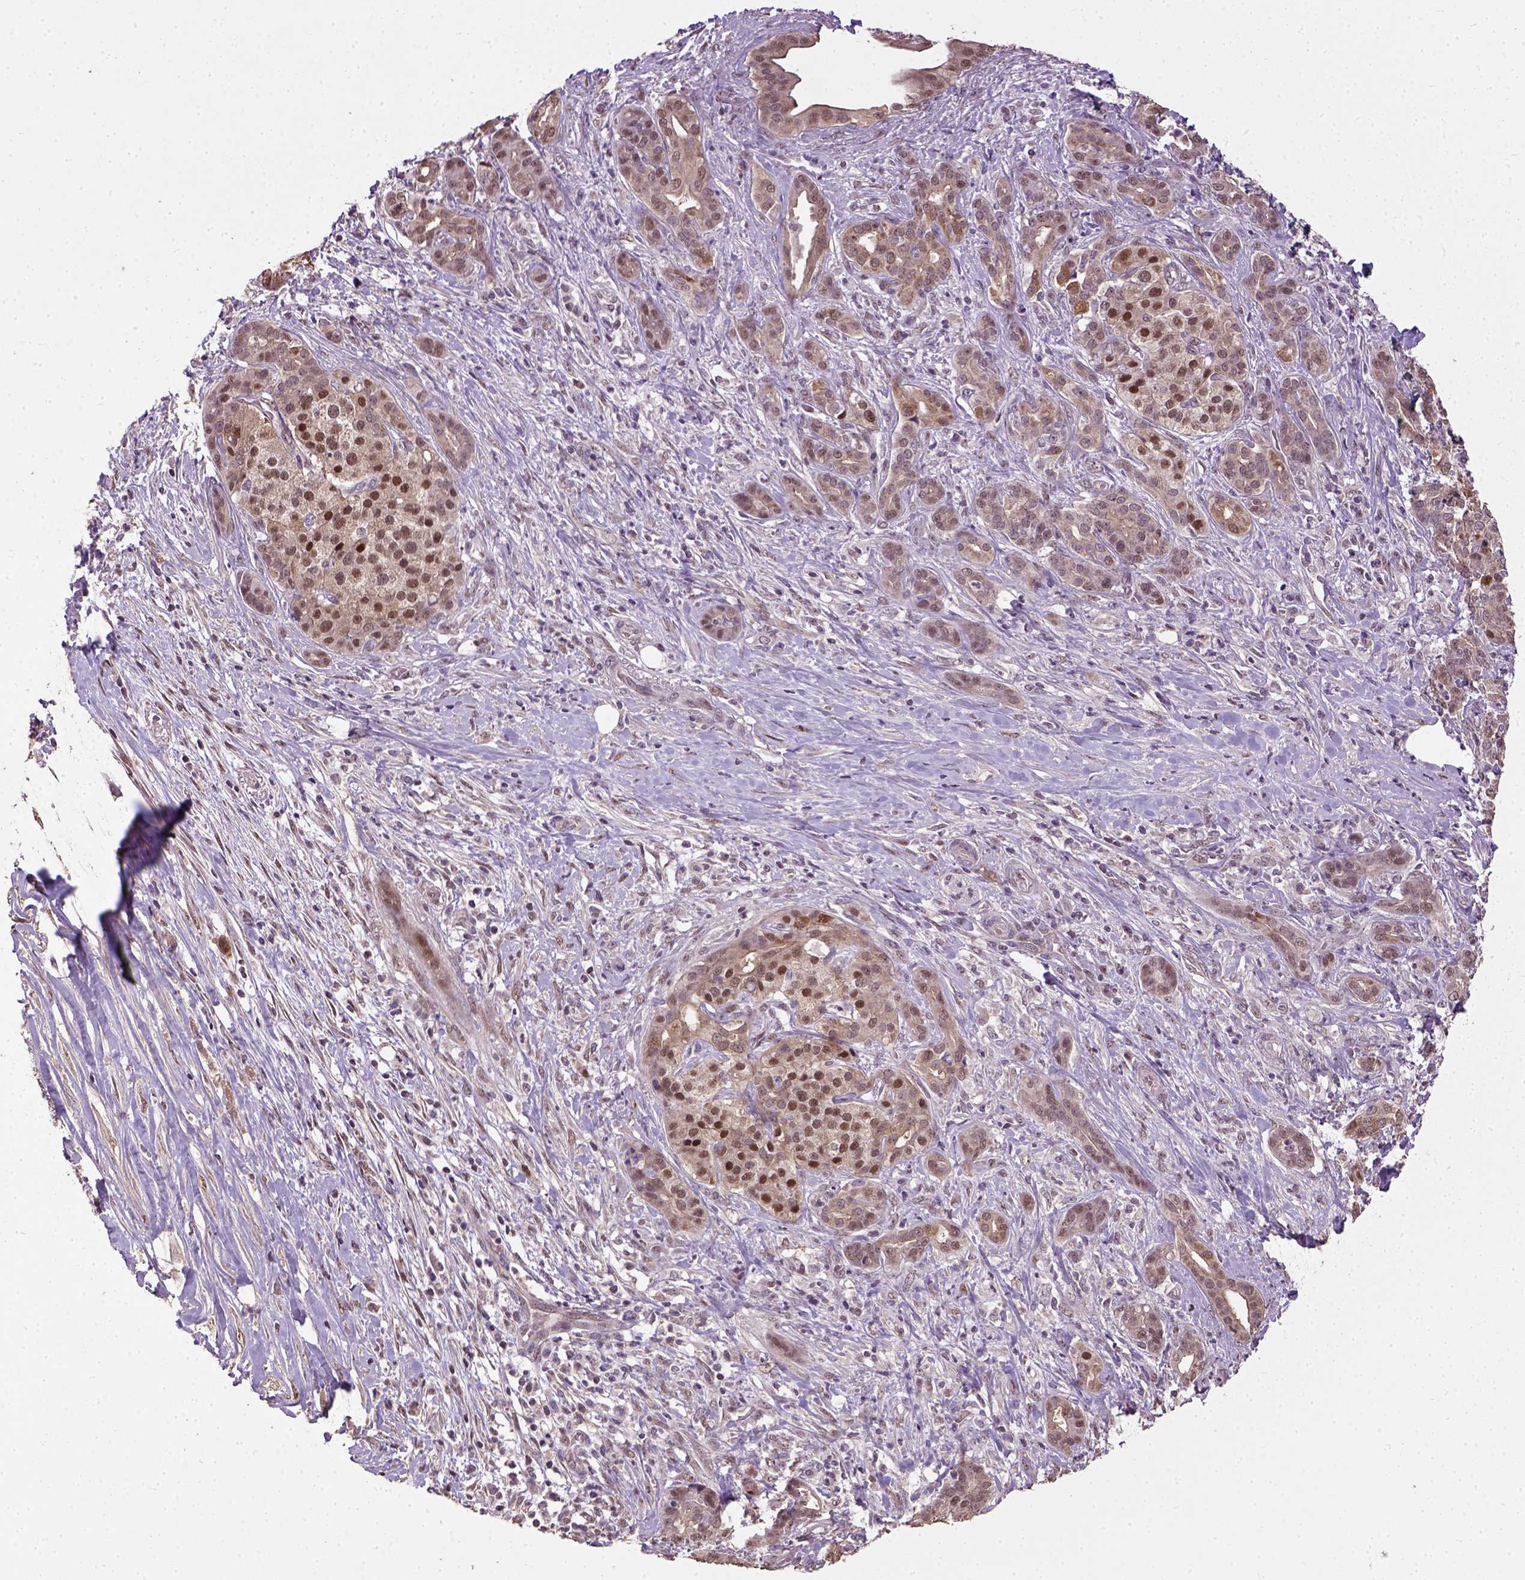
{"staining": {"intensity": "moderate", "quantity": ">75%", "location": "cytoplasmic/membranous,nuclear"}, "tissue": "pancreatic cancer", "cell_type": "Tumor cells", "image_type": "cancer", "snomed": [{"axis": "morphology", "description": "Normal tissue, NOS"}, {"axis": "morphology", "description": "Inflammation, NOS"}, {"axis": "morphology", "description": "Adenocarcinoma, NOS"}, {"axis": "topography", "description": "Pancreas"}], "caption": "About >75% of tumor cells in adenocarcinoma (pancreatic) show moderate cytoplasmic/membranous and nuclear protein staining as visualized by brown immunohistochemical staining.", "gene": "UBA3", "patient": {"sex": "male", "age": 57}}